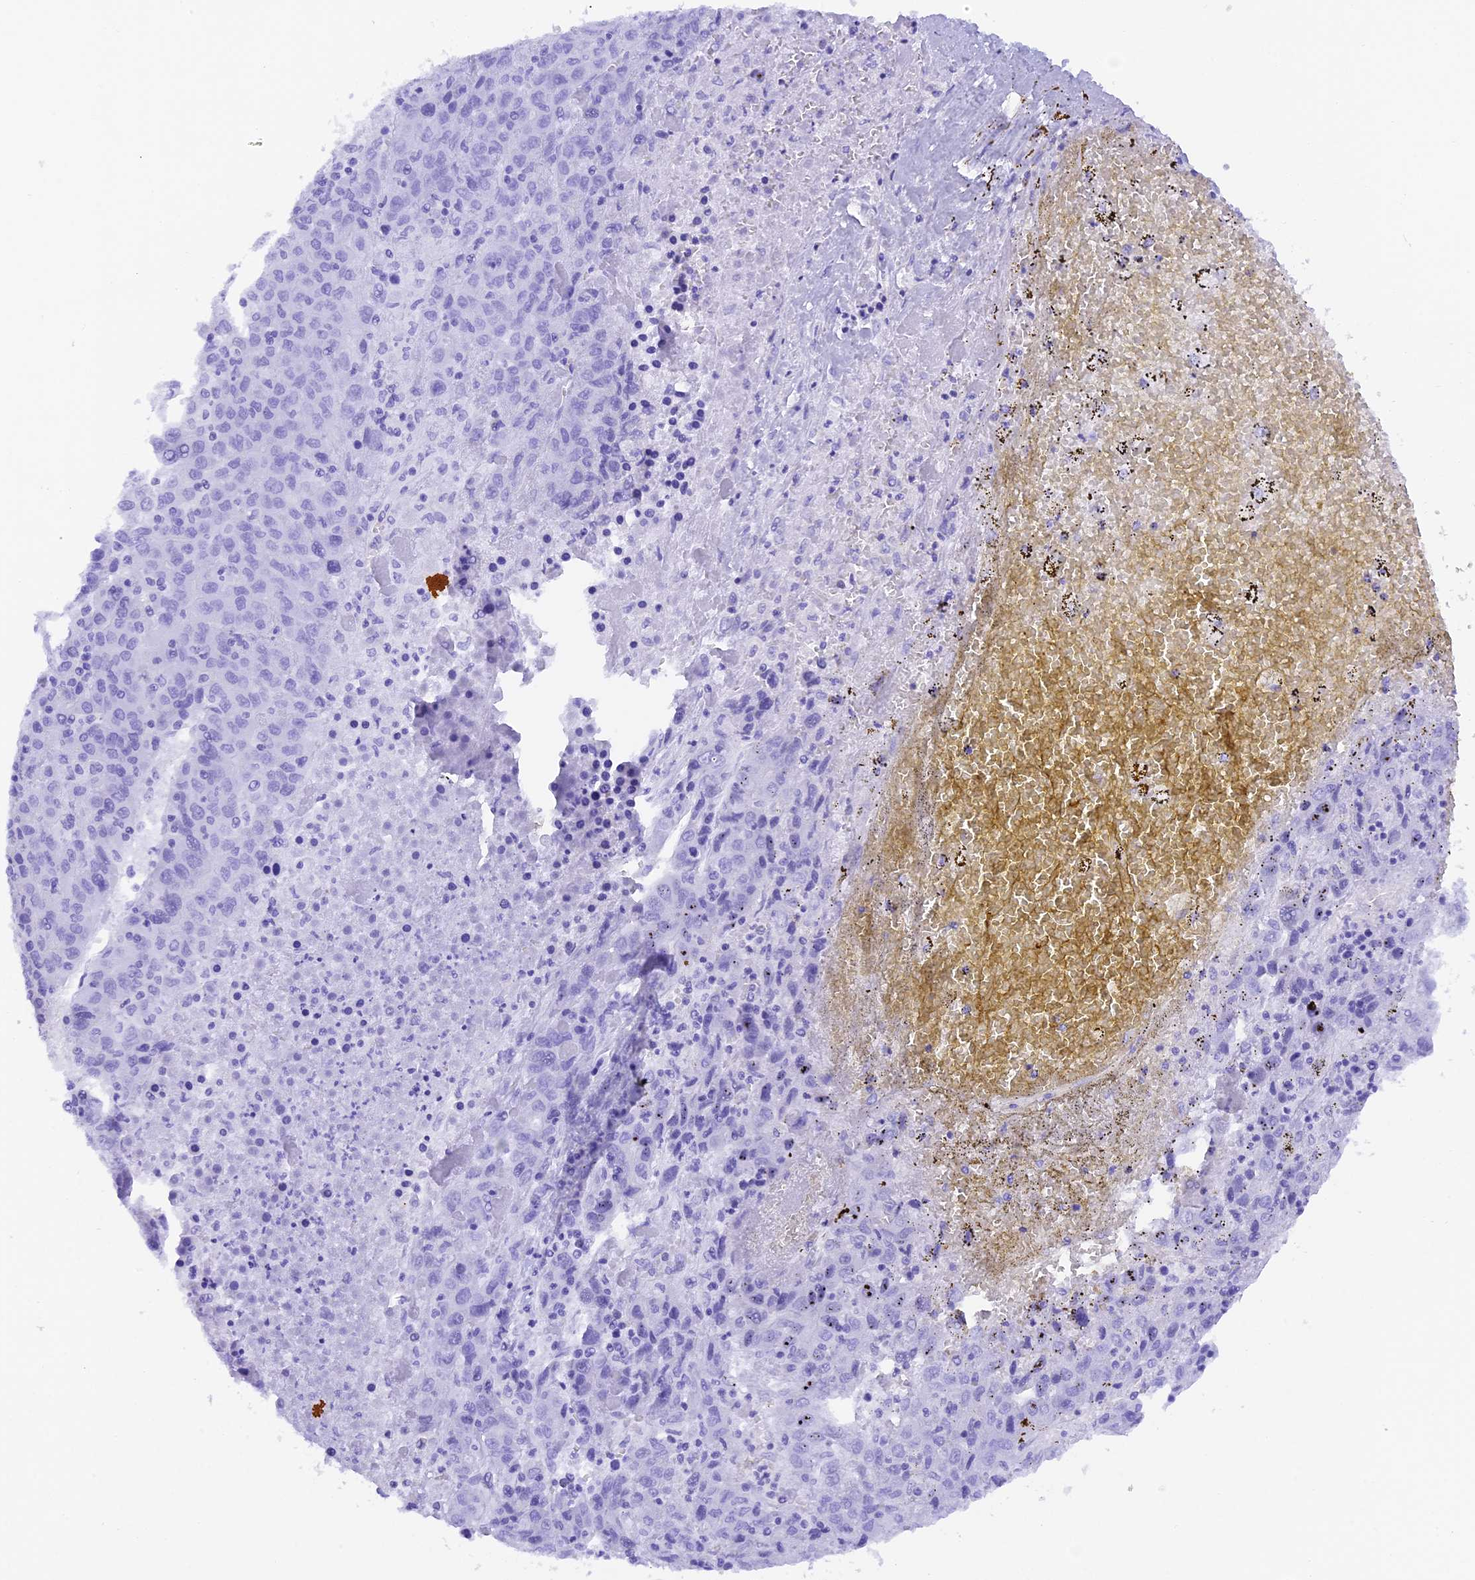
{"staining": {"intensity": "negative", "quantity": "none", "location": "none"}, "tissue": "liver cancer", "cell_type": "Tumor cells", "image_type": "cancer", "snomed": [{"axis": "morphology", "description": "Carcinoma, Hepatocellular, NOS"}, {"axis": "topography", "description": "Liver"}], "caption": "An immunohistochemistry (IHC) micrograph of hepatocellular carcinoma (liver) is shown. There is no staining in tumor cells of hepatocellular carcinoma (liver).", "gene": "FAM193A", "patient": {"sex": "female", "age": 53}}